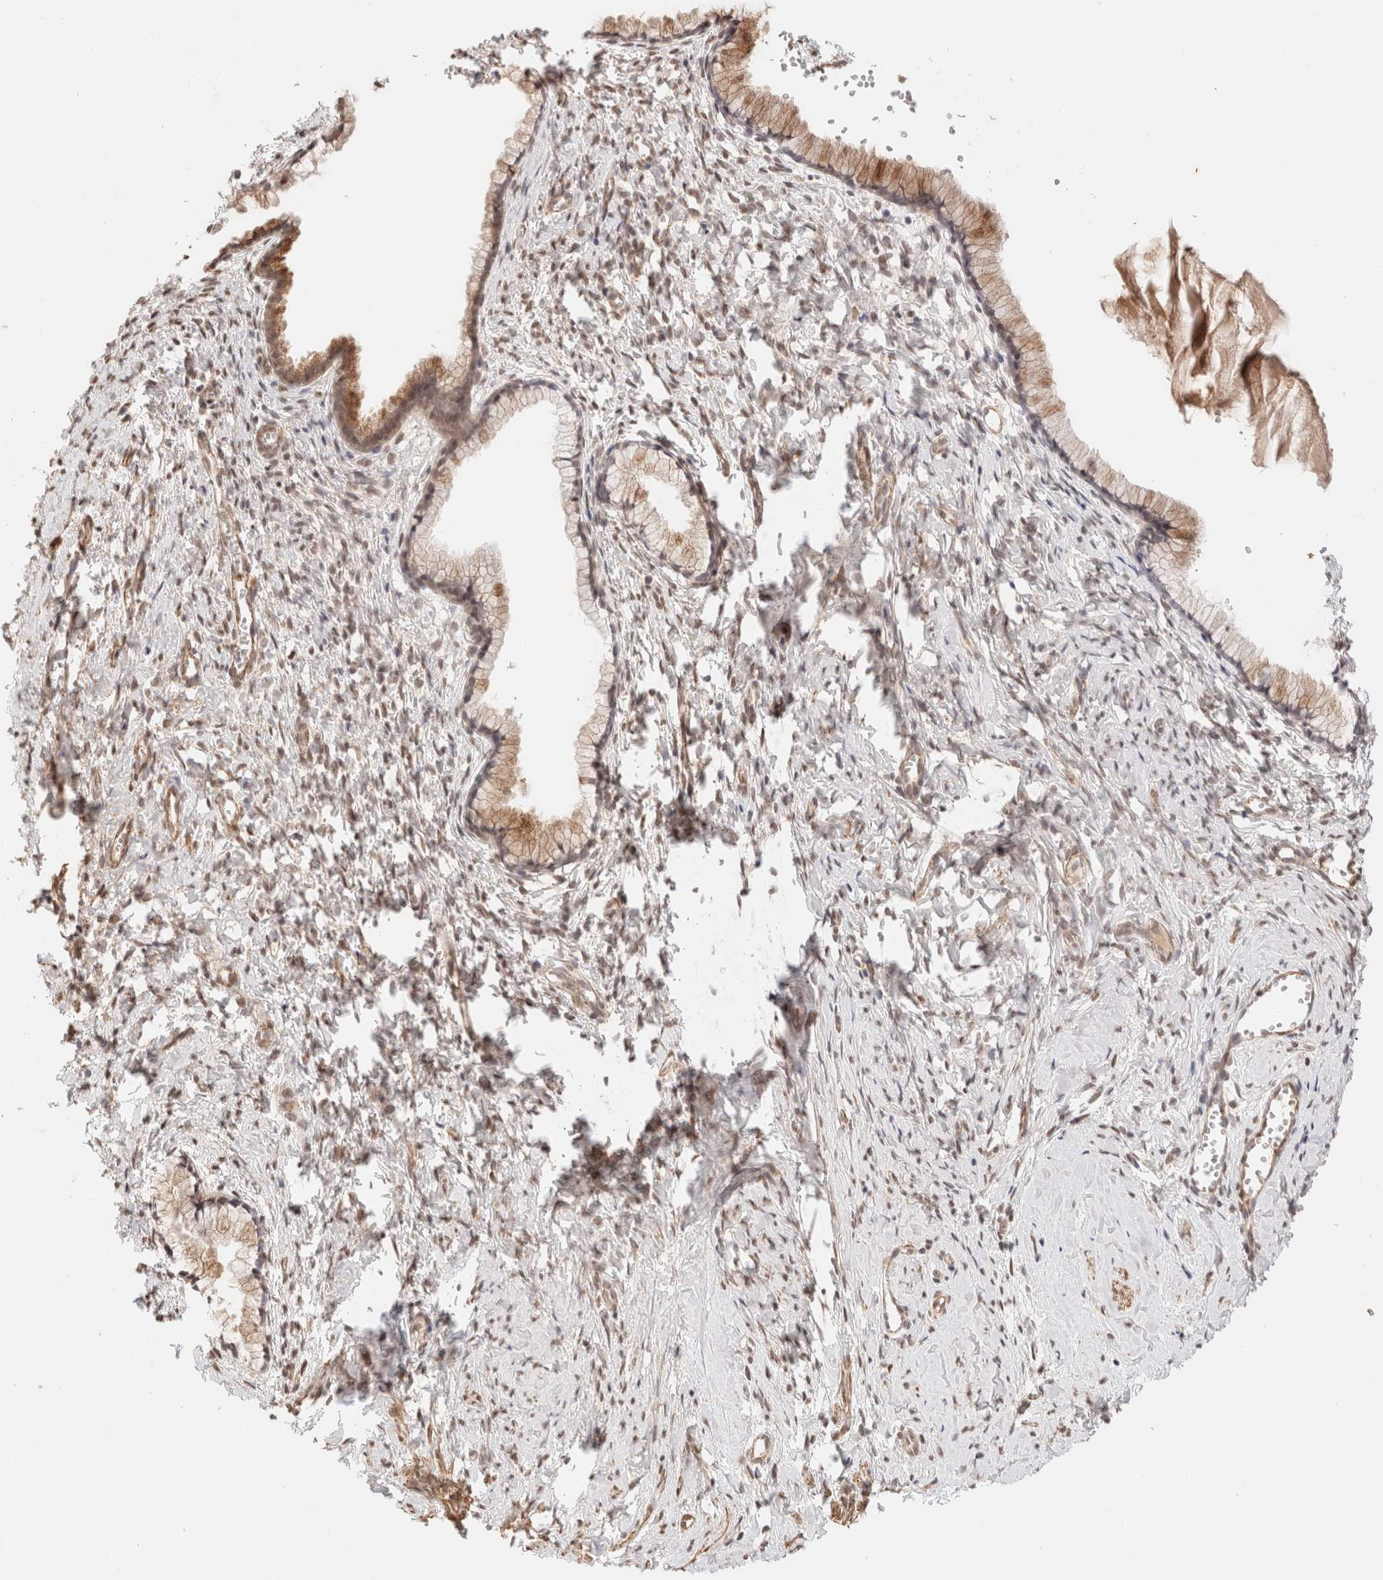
{"staining": {"intensity": "moderate", "quantity": "25%-75%", "location": "cytoplasmic/membranous"}, "tissue": "cervix", "cell_type": "Glandular cells", "image_type": "normal", "snomed": [{"axis": "morphology", "description": "Normal tissue, NOS"}, {"axis": "topography", "description": "Cervix"}], "caption": "Glandular cells demonstrate medium levels of moderate cytoplasmic/membranous positivity in about 25%-75% of cells in benign cervix.", "gene": "BRPF3", "patient": {"sex": "female", "age": 75}}